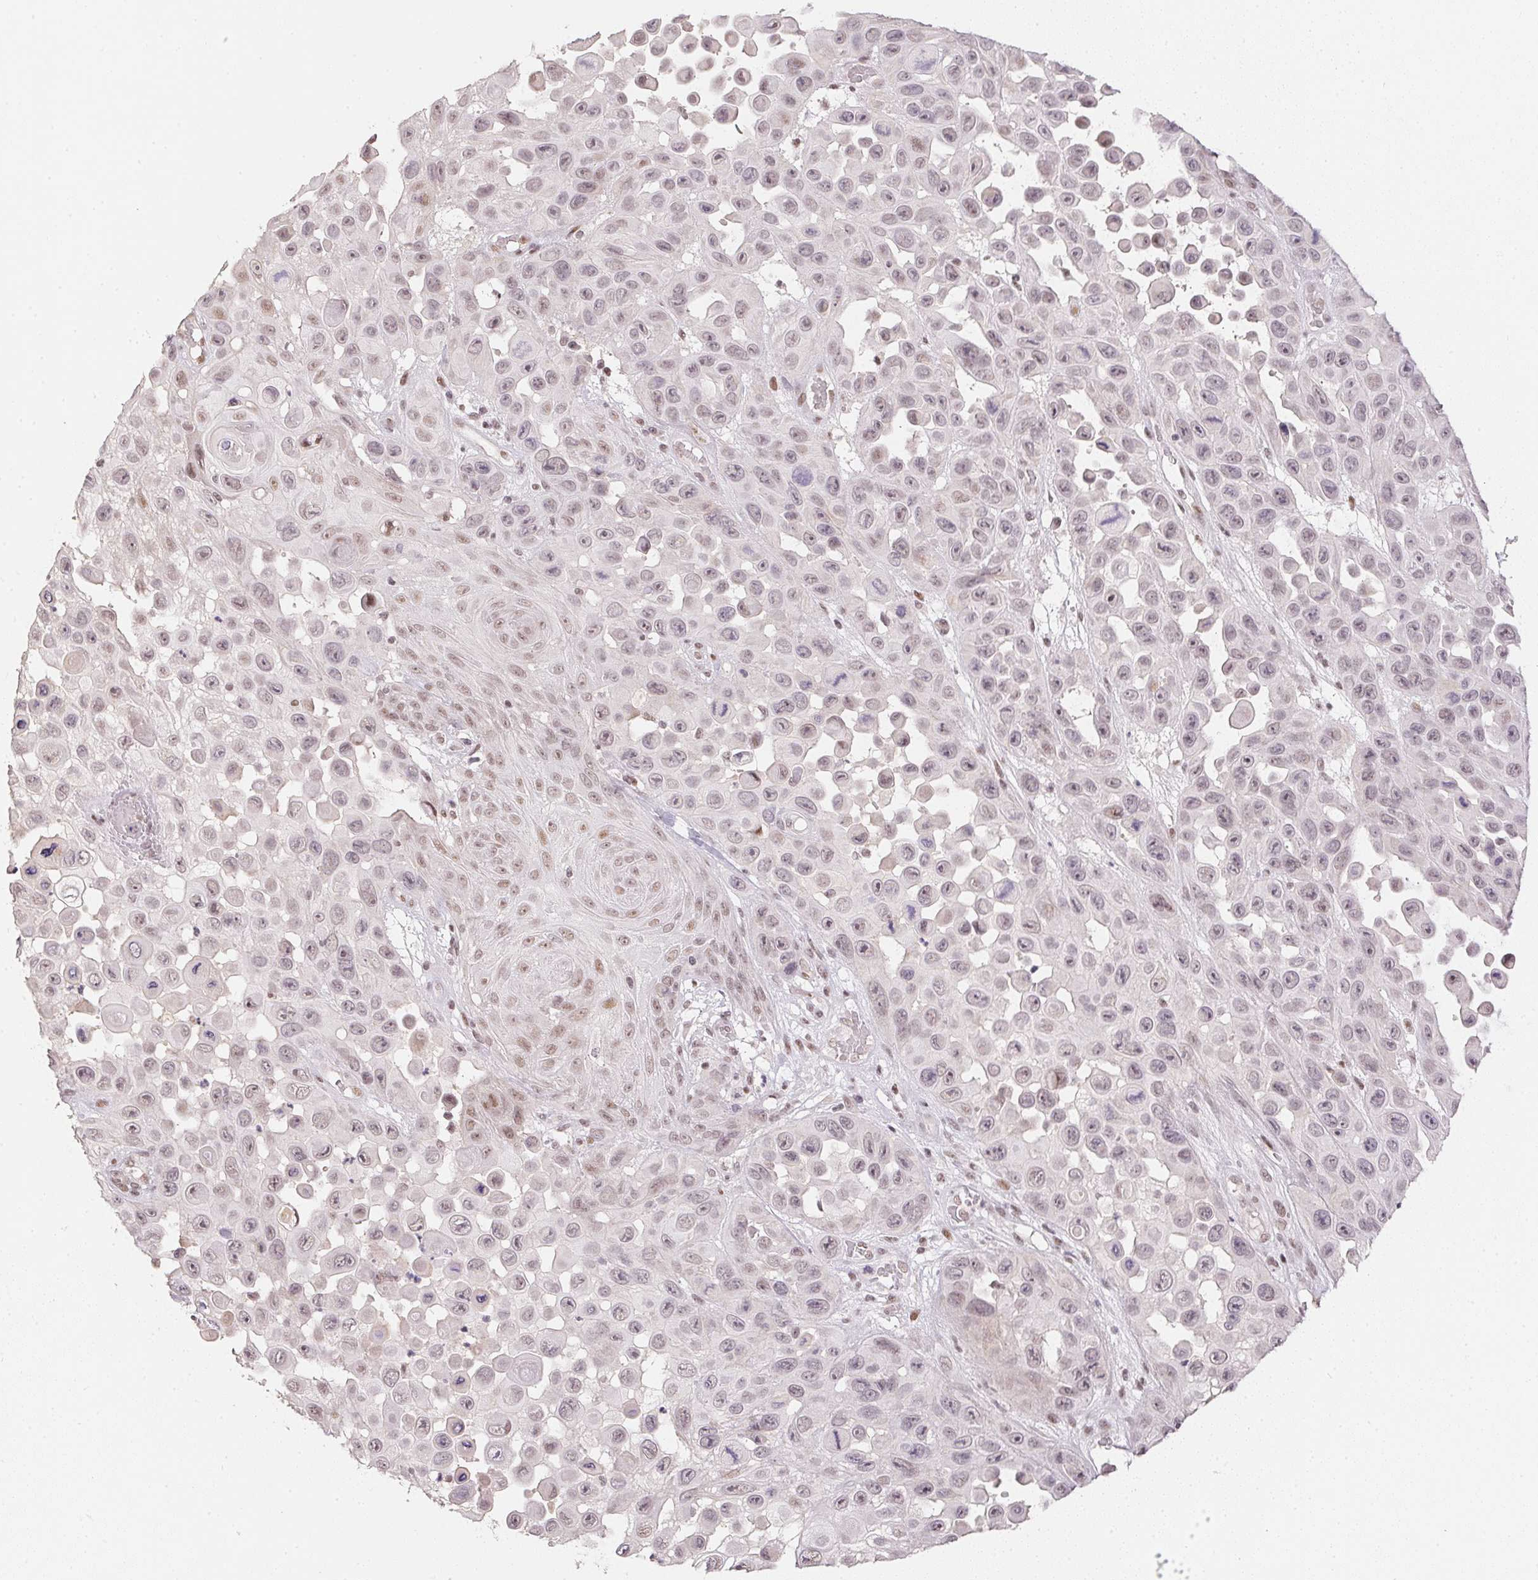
{"staining": {"intensity": "weak", "quantity": "<25%", "location": "nuclear"}, "tissue": "skin cancer", "cell_type": "Tumor cells", "image_type": "cancer", "snomed": [{"axis": "morphology", "description": "Squamous cell carcinoma, NOS"}, {"axis": "topography", "description": "Skin"}], "caption": "Immunohistochemistry (IHC) micrograph of neoplastic tissue: squamous cell carcinoma (skin) stained with DAB (3,3'-diaminobenzidine) reveals no significant protein expression in tumor cells.", "gene": "KDM4D", "patient": {"sex": "male", "age": 81}}